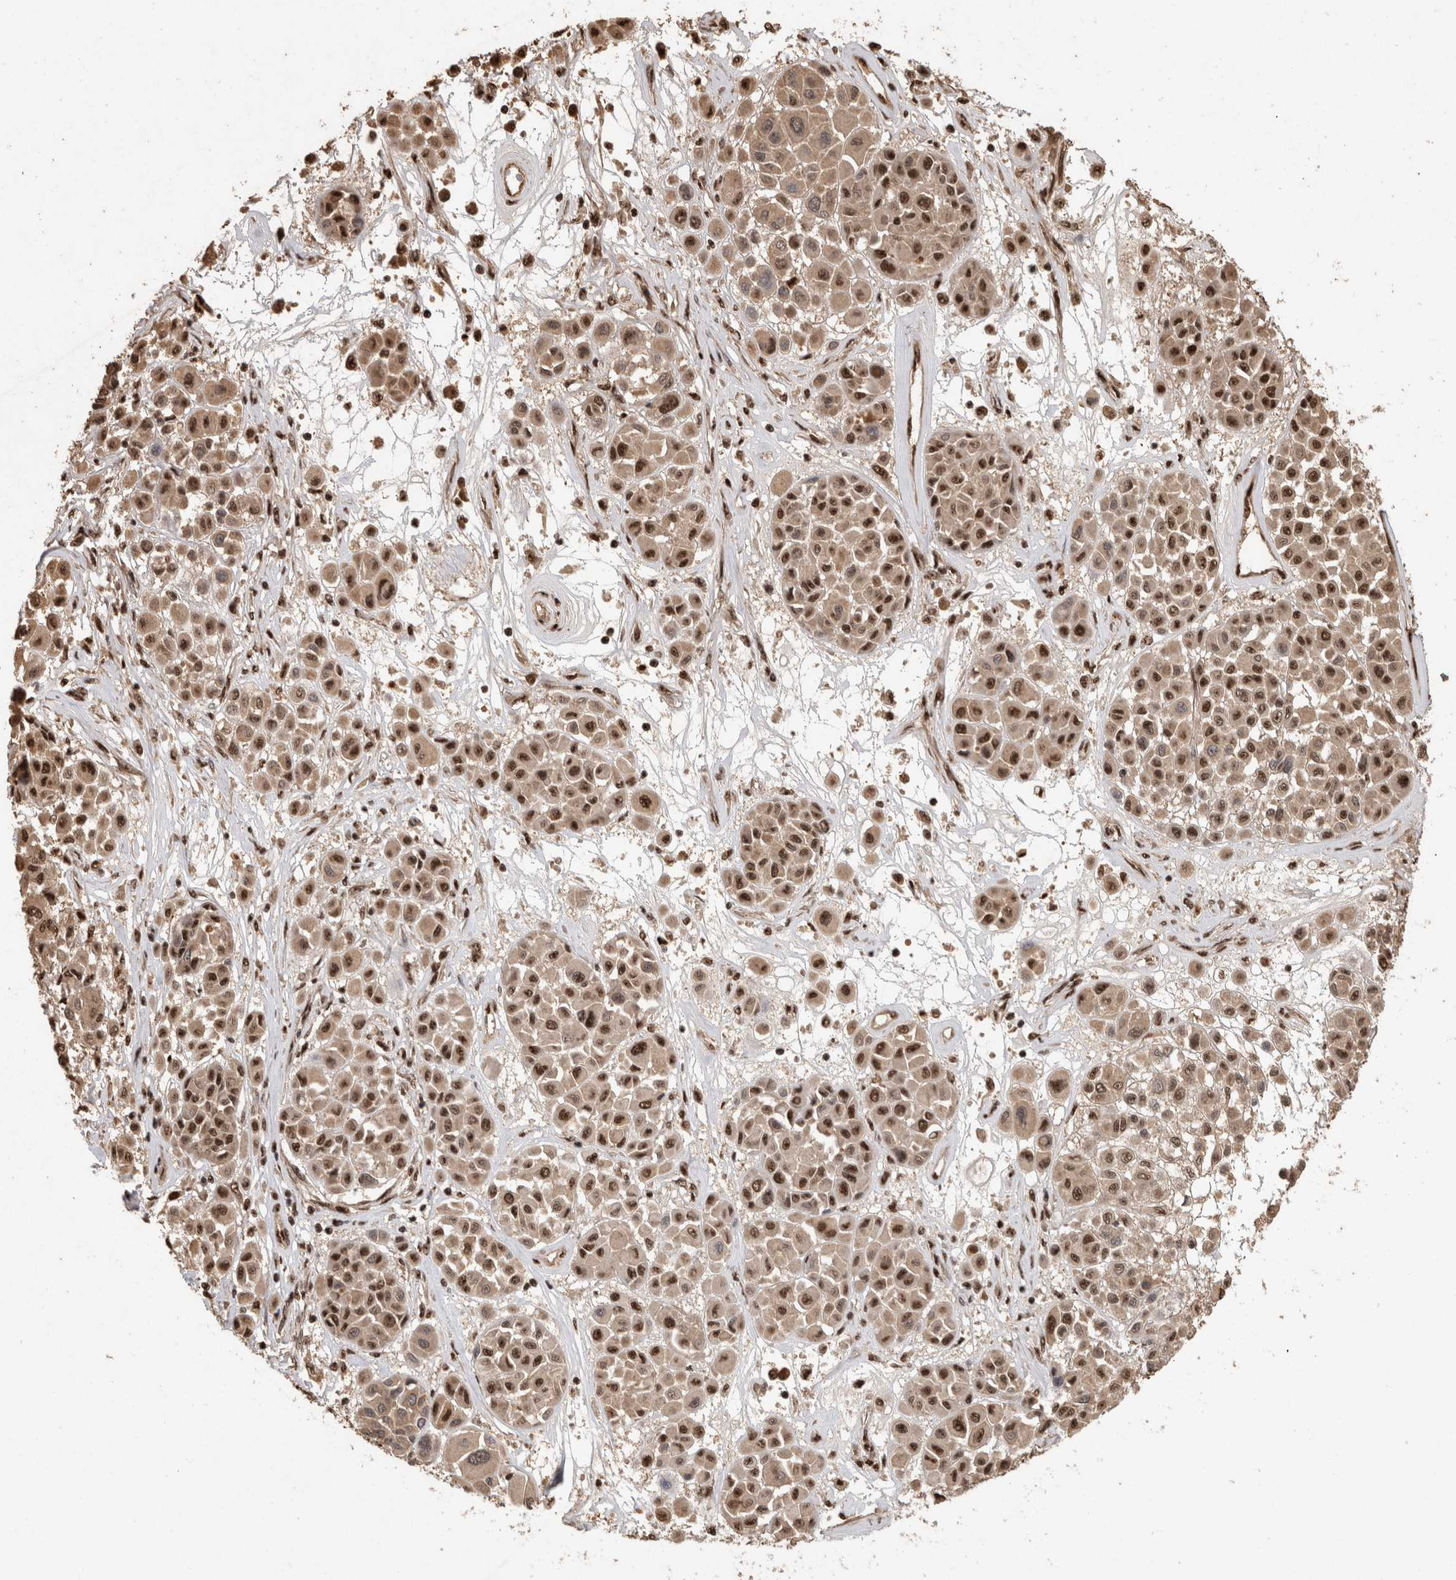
{"staining": {"intensity": "moderate", "quantity": ">75%", "location": "nuclear"}, "tissue": "melanoma", "cell_type": "Tumor cells", "image_type": "cancer", "snomed": [{"axis": "morphology", "description": "Malignant melanoma, Metastatic site"}, {"axis": "topography", "description": "Soft tissue"}], "caption": "Malignant melanoma (metastatic site) tissue demonstrates moderate nuclear staining in approximately >75% of tumor cells Nuclei are stained in blue.", "gene": "RAD50", "patient": {"sex": "male", "age": 41}}